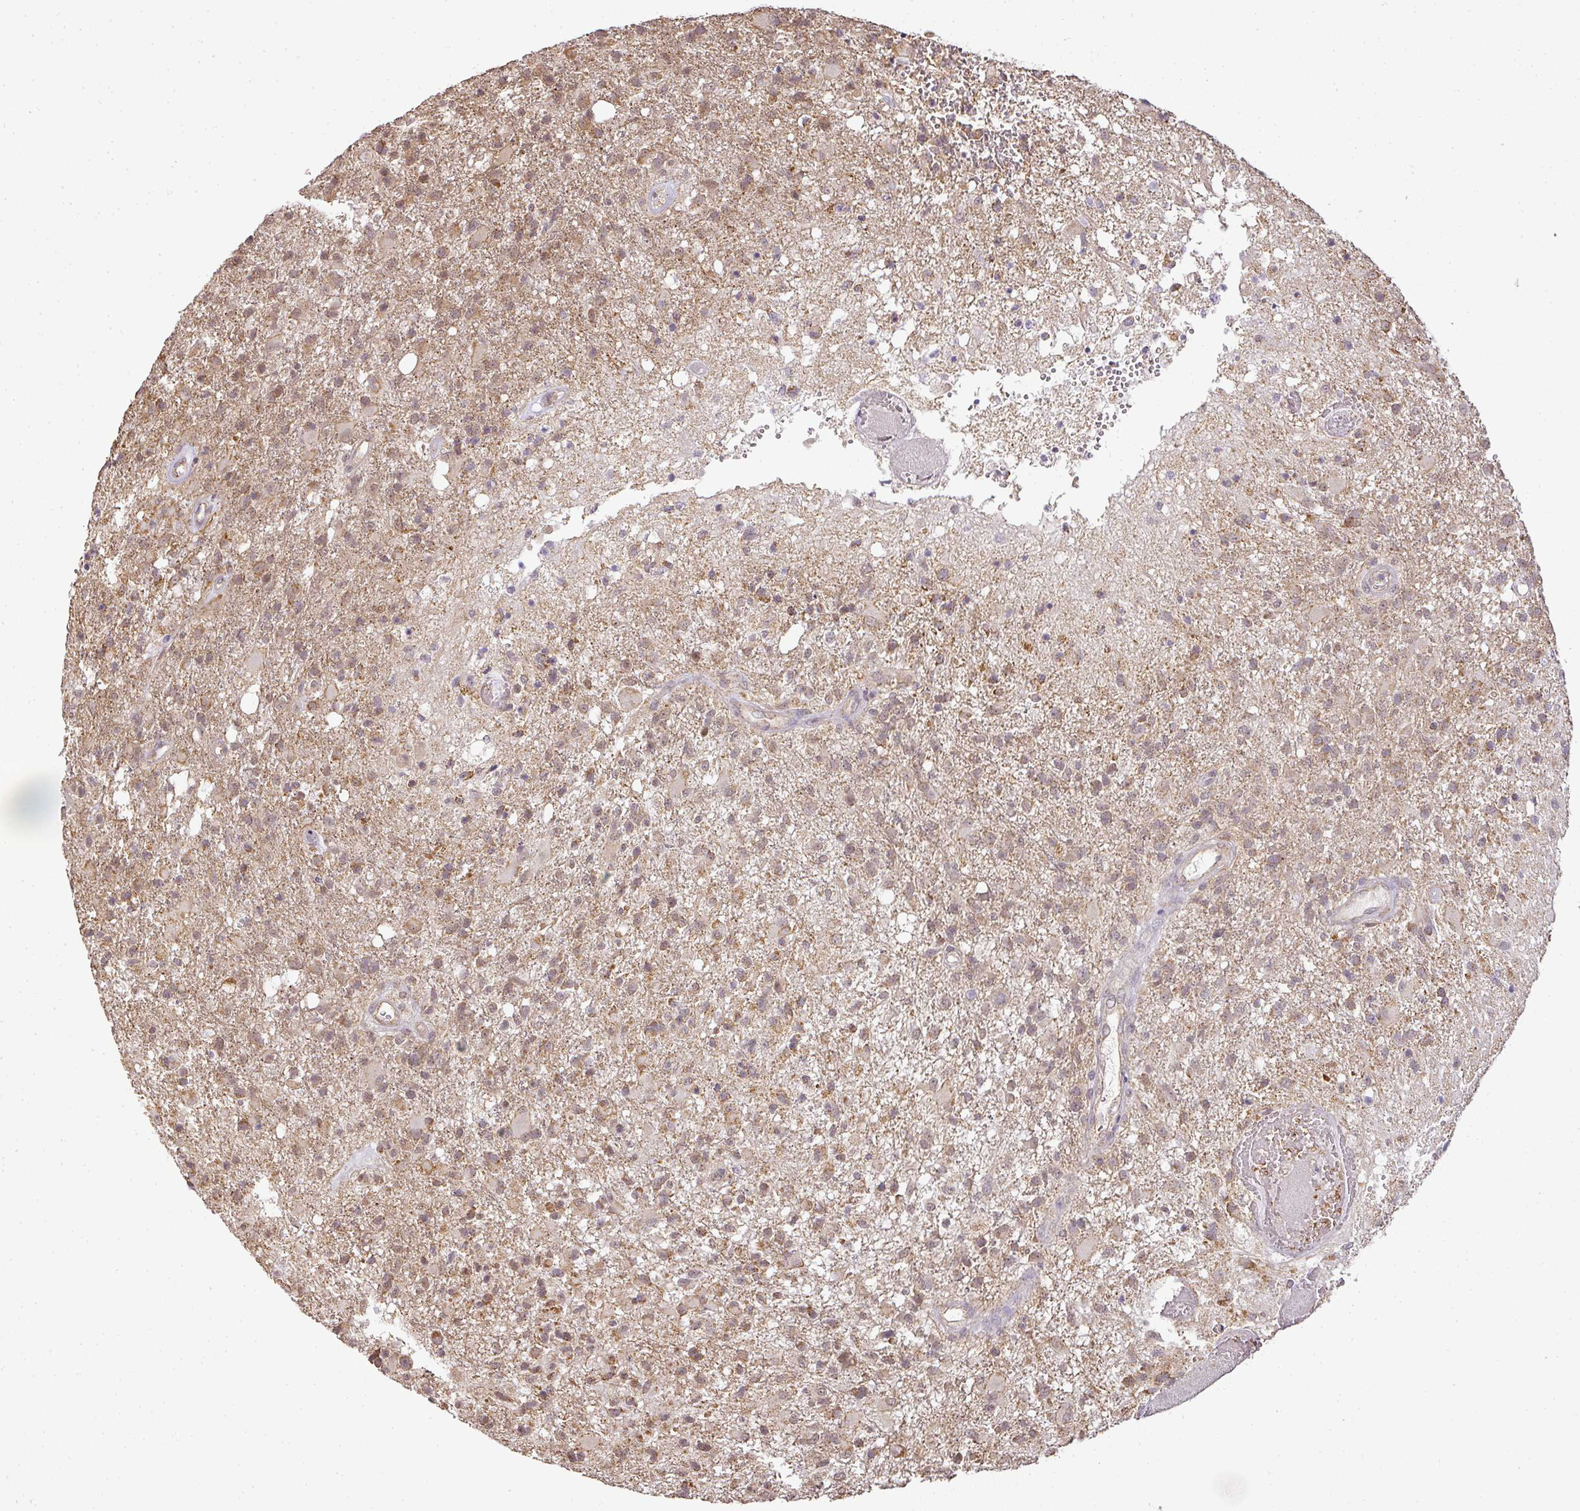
{"staining": {"intensity": "moderate", "quantity": ">75%", "location": "cytoplasmic/membranous"}, "tissue": "glioma", "cell_type": "Tumor cells", "image_type": "cancer", "snomed": [{"axis": "morphology", "description": "Glioma, malignant, High grade"}, {"axis": "topography", "description": "Brain"}], "caption": "Immunohistochemistry (IHC) of human malignant glioma (high-grade) demonstrates medium levels of moderate cytoplasmic/membranous expression in approximately >75% of tumor cells.", "gene": "MYOM2", "patient": {"sex": "female", "age": 74}}